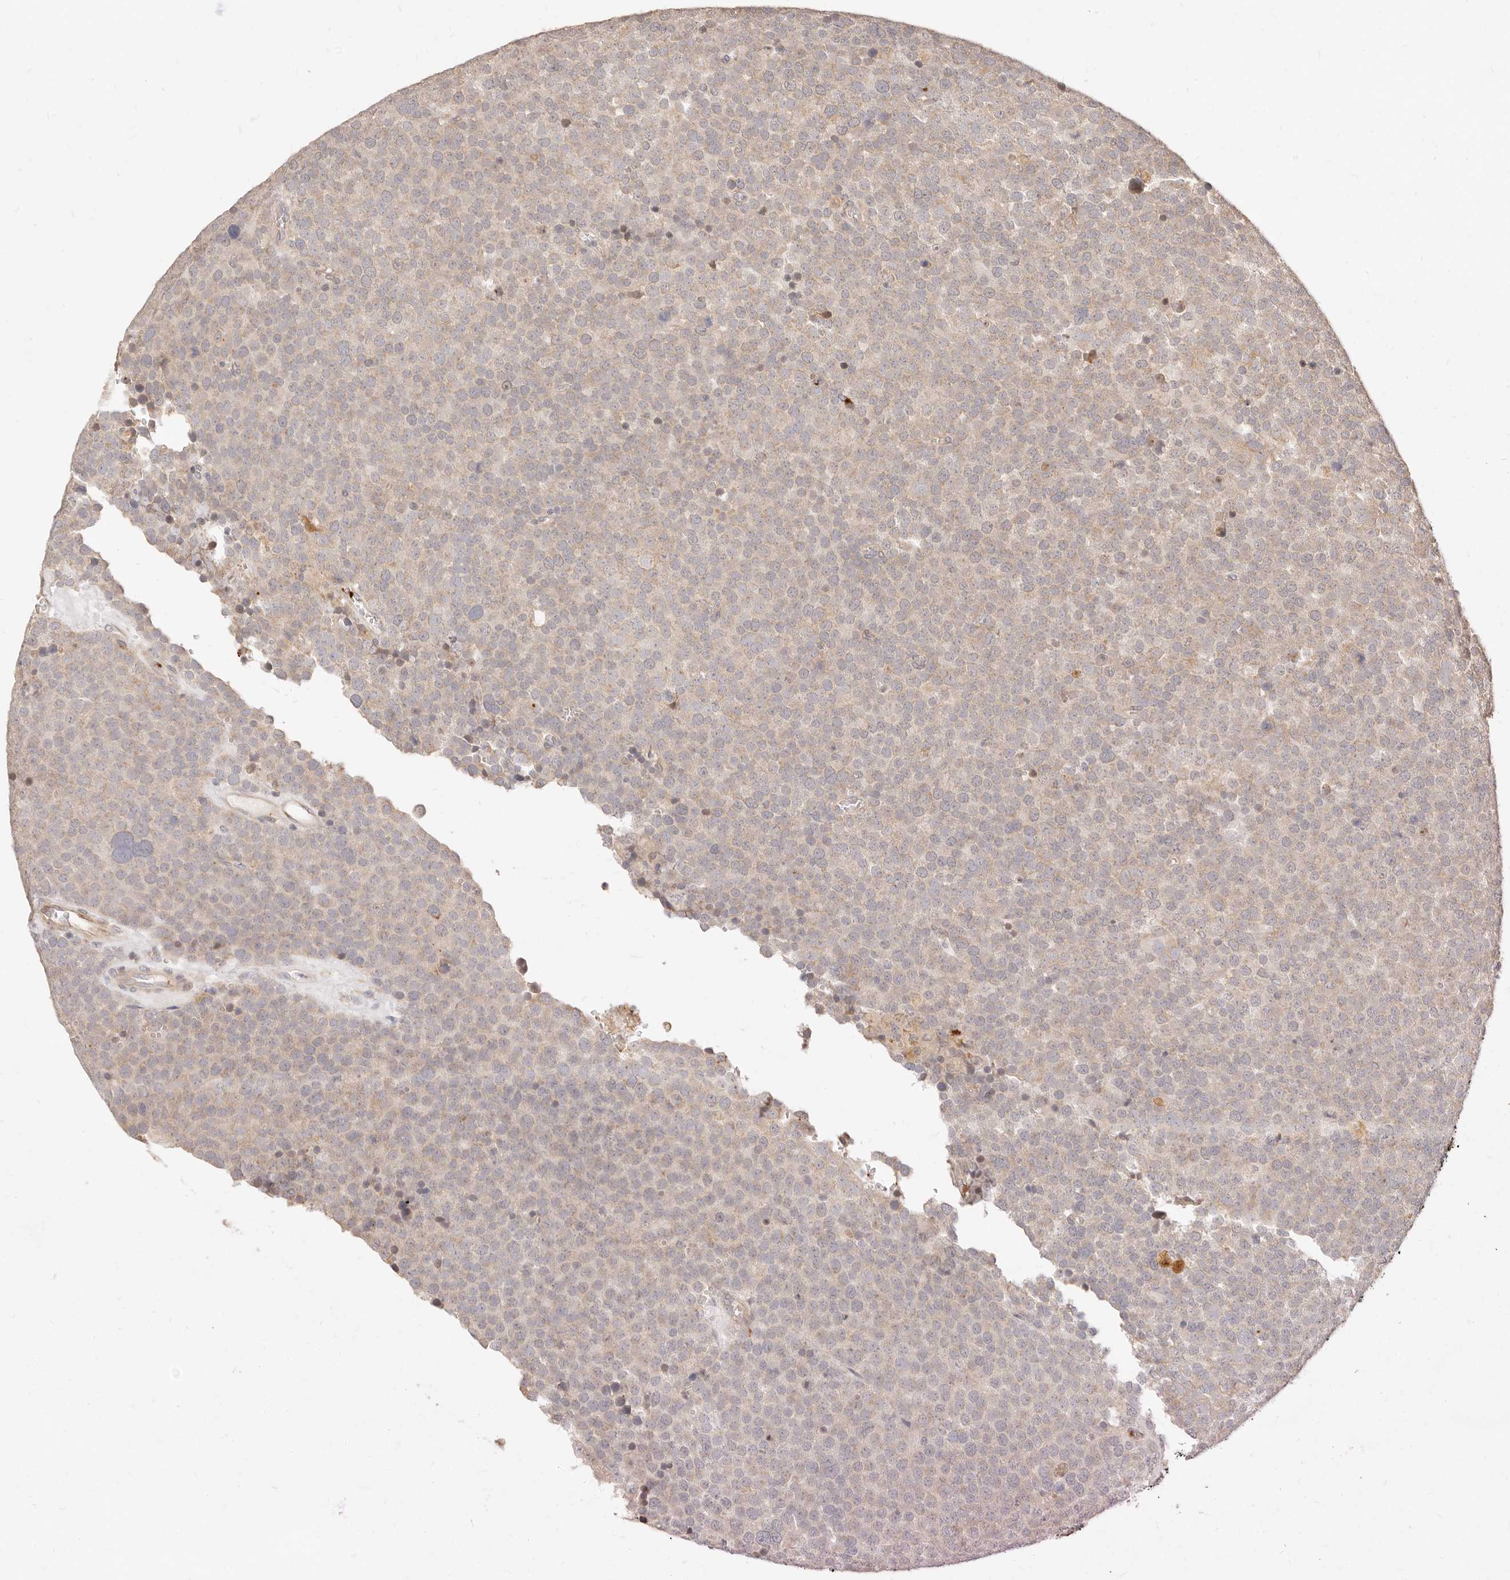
{"staining": {"intensity": "negative", "quantity": "none", "location": "none"}, "tissue": "testis cancer", "cell_type": "Tumor cells", "image_type": "cancer", "snomed": [{"axis": "morphology", "description": "Seminoma, NOS"}, {"axis": "topography", "description": "Testis"}], "caption": "Seminoma (testis) was stained to show a protein in brown. There is no significant staining in tumor cells.", "gene": "UBXN10", "patient": {"sex": "male", "age": 71}}